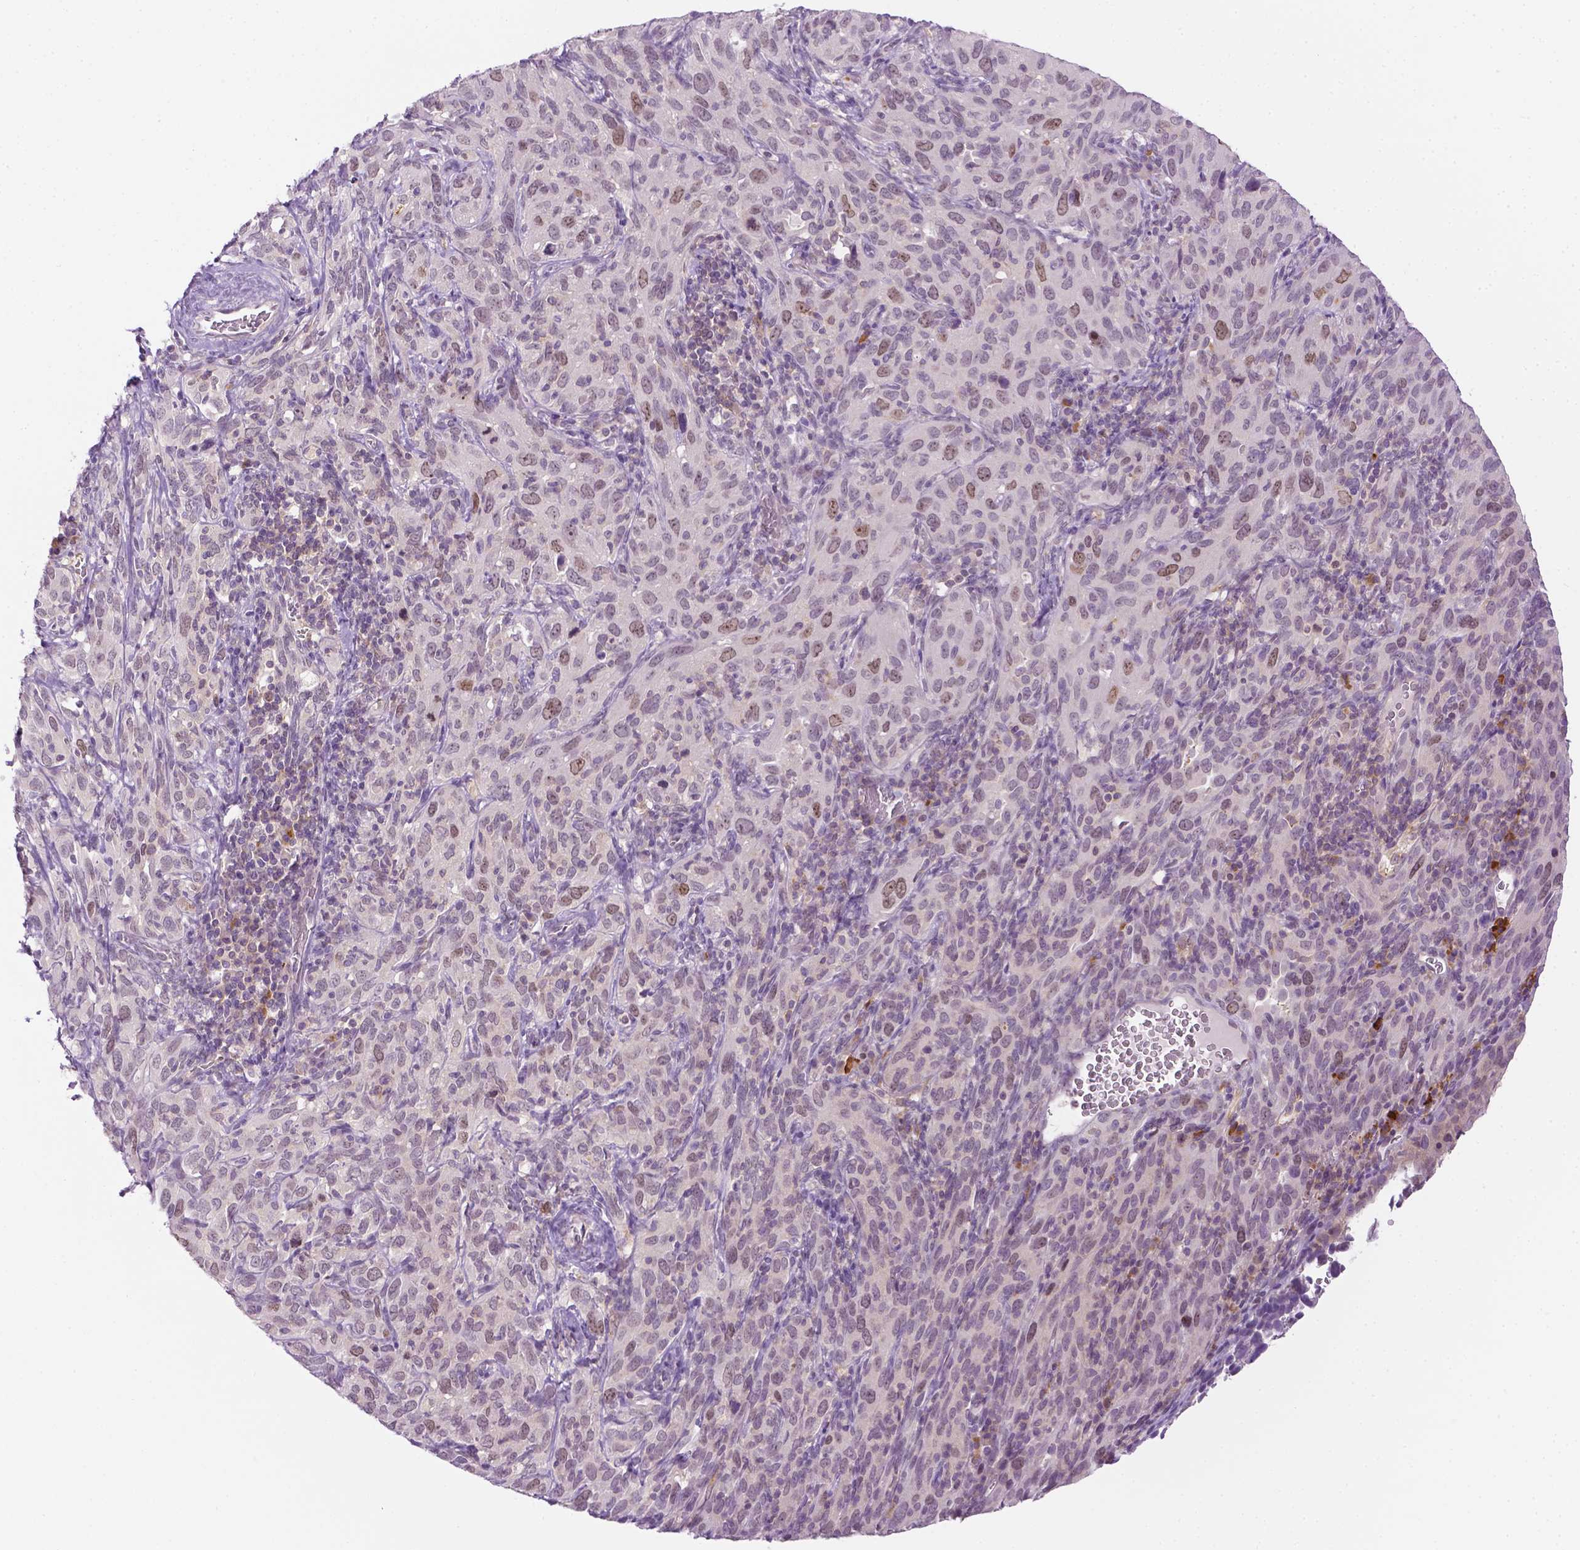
{"staining": {"intensity": "moderate", "quantity": "<25%", "location": "nuclear"}, "tissue": "cervical cancer", "cell_type": "Tumor cells", "image_type": "cancer", "snomed": [{"axis": "morphology", "description": "Normal tissue, NOS"}, {"axis": "morphology", "description": "Squamous cell carcinoma, NOS"}, {"axis": "topography", "description": "Cervix"}], "caption": "Protein staining shows moderate nuclear positivity in about <25% of tumor cells in cervical squamous cell carcinoma.", "gene": "DENND4A", "patient": {"sex": "female", "age": 51}}